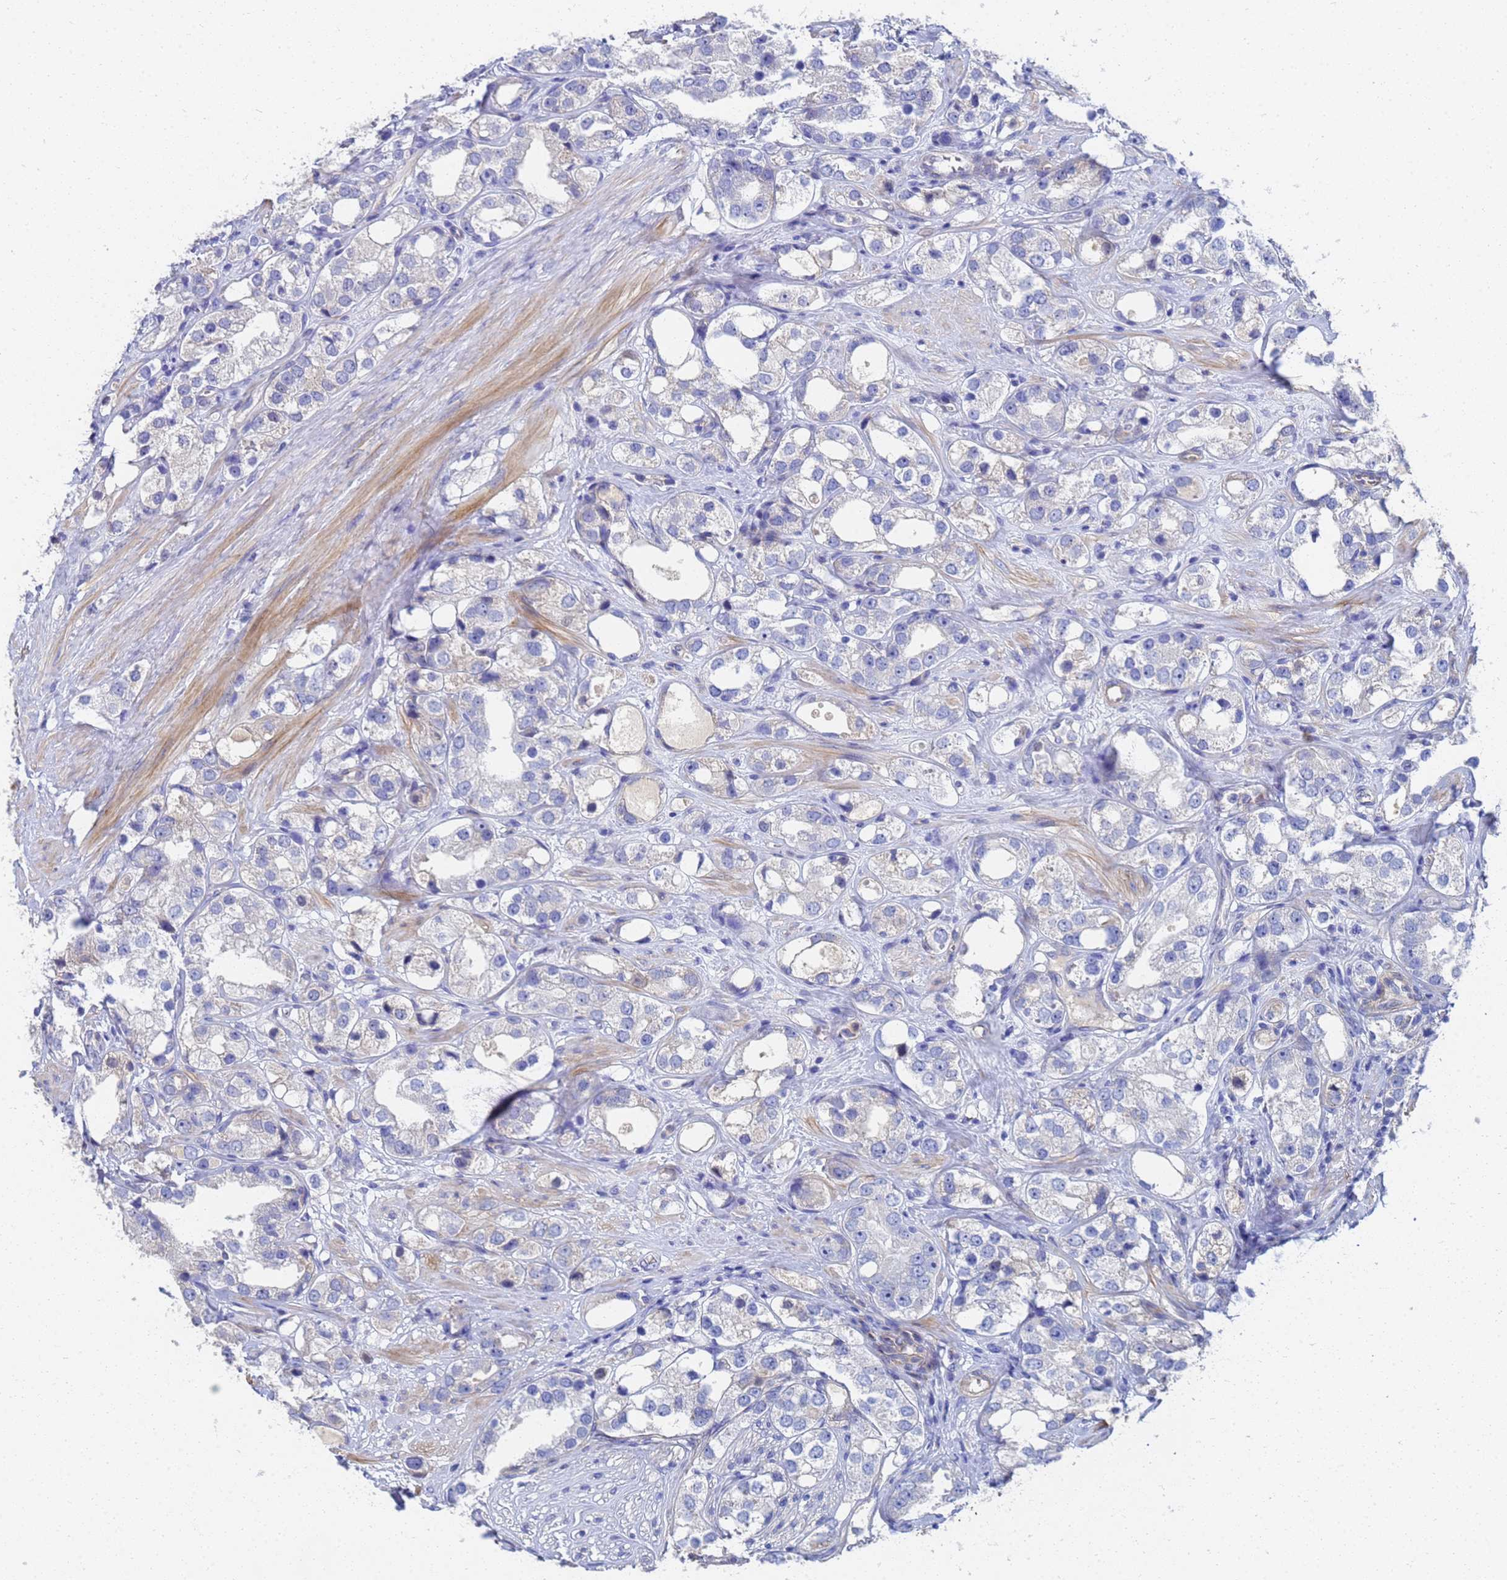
{"staining": {"intensity": "negative", "quantity": "none", "location": "none"}, "tissue": "prostate cancer", "cell_type": "Tumor cells", "image_type": "cancer", "snomed": [{"axis": "morphology", "description": "Adenocarcinoma, NOS"}, {"axis": "topography", "description": "Prostate"}], "caption": "Tumor cells are negative for brown protein staining in prostate cancer (adenocarcinoma).", "gene": "LBX2", "patient": {"sex": "male", "age": 79}}